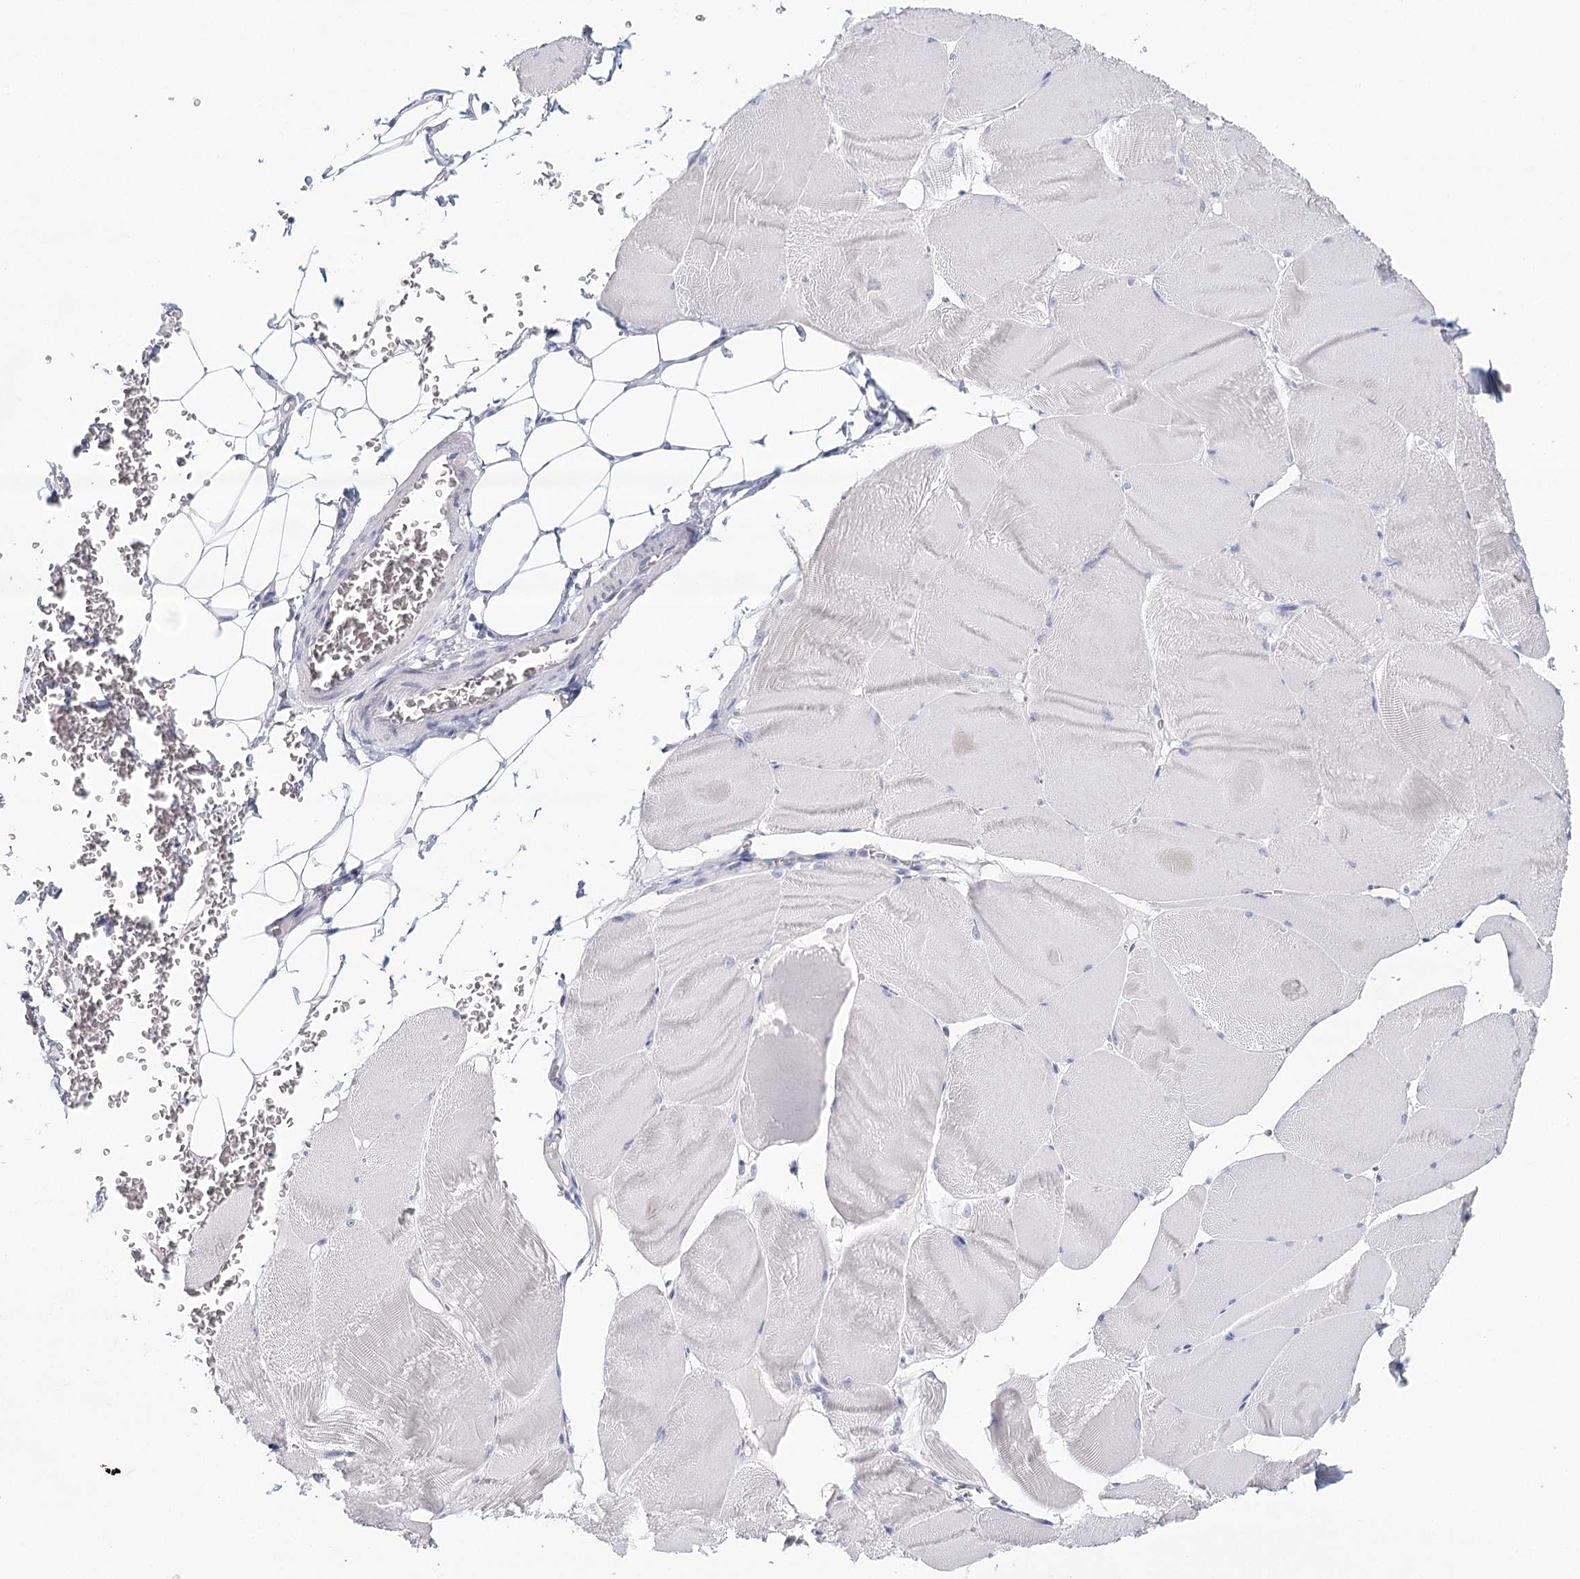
{"staining": {"intensity": "negative", "quantity": "none", "location": "none"}, "tissue": "skeletal muscle", "cell_type": "Myocytes", "image_type": "normal", "snomed": [{"axis": "morphology", "description": "Normal tissue, NOS"}, {"axis": "morphology", "description": "Basal cell carcinoma"}, {"axis": "topography", "description": "Skeletal muscle"}], "caption": "DAB (3,3'-diaminobenzidine) immunohistochemical staining of unremarkable human skeletal muscle demonstrates no significant staining in myocytes. (DAB immunohistochemistry (IHC), high magnification).", "gene": "HSPA4L", "patient": {"sex": "female", "age": 64}}